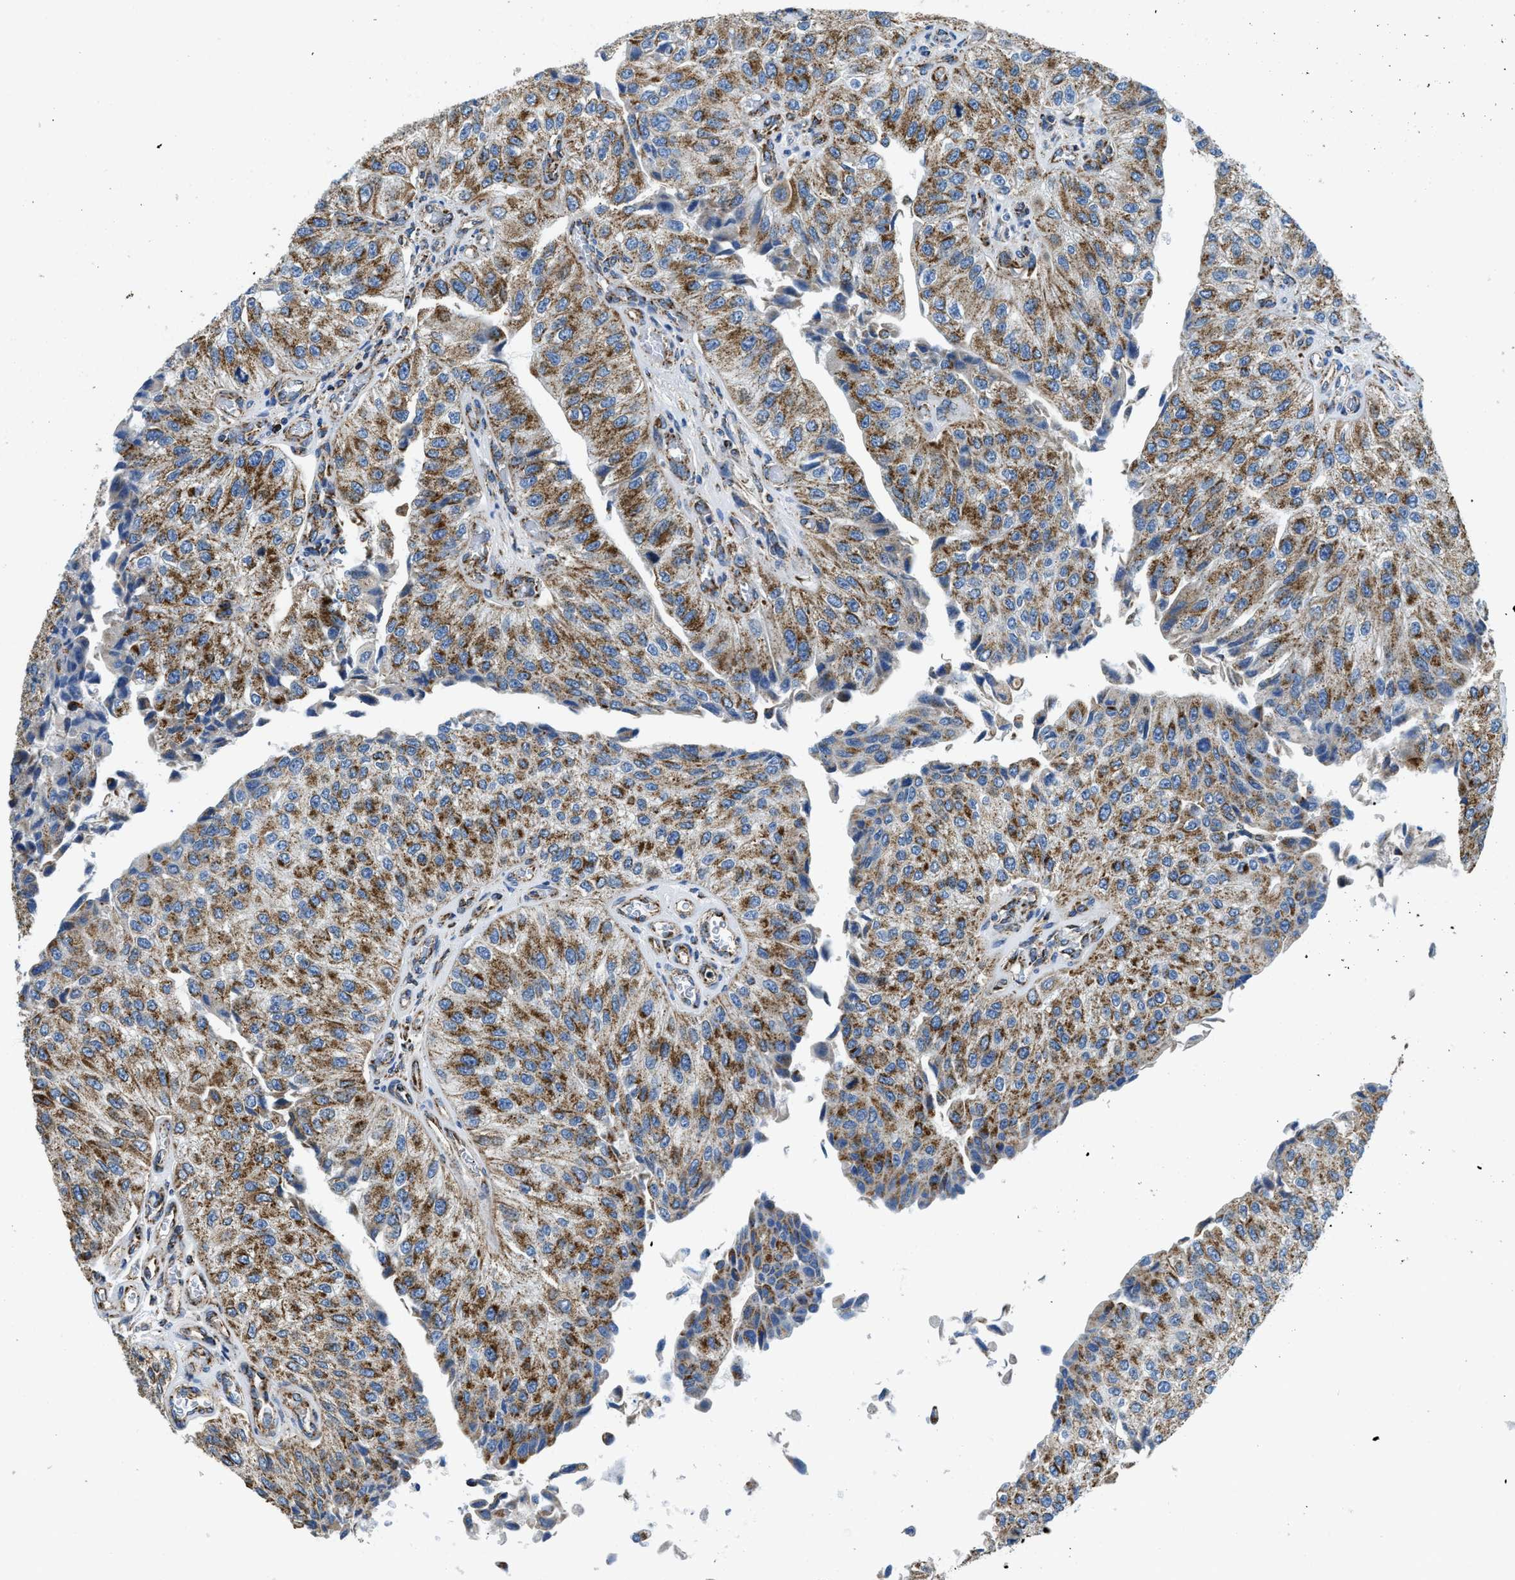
{"staining": {"intensity": "moderate", "quantity": ">75%", "location": "cytoplasmic/membranous"}, "tissue": "urothelial cancer", "cell_type": "Tumor cells", "image_type": "cancer", "snomed": [{"axis": "morphology", "description": "Urothelial carcinoma, High grade"}, {"axis": "topography", "description": "Kidney"}, {"axis": "topography", "description": "Urinary bladder"}], "caption": "Protein staining displays moderate cytoplasmic/membranous expression in about >75% of tumor cells in urothelial cancer. The staining is performed using DAB (3,3'-diaminobenzidine) brown chromogen to label protein expression. The nuclei are counter-stained blue using hematoxylin.", "gene": "STK33", "patient": {"sex": "male", "age": 77}}